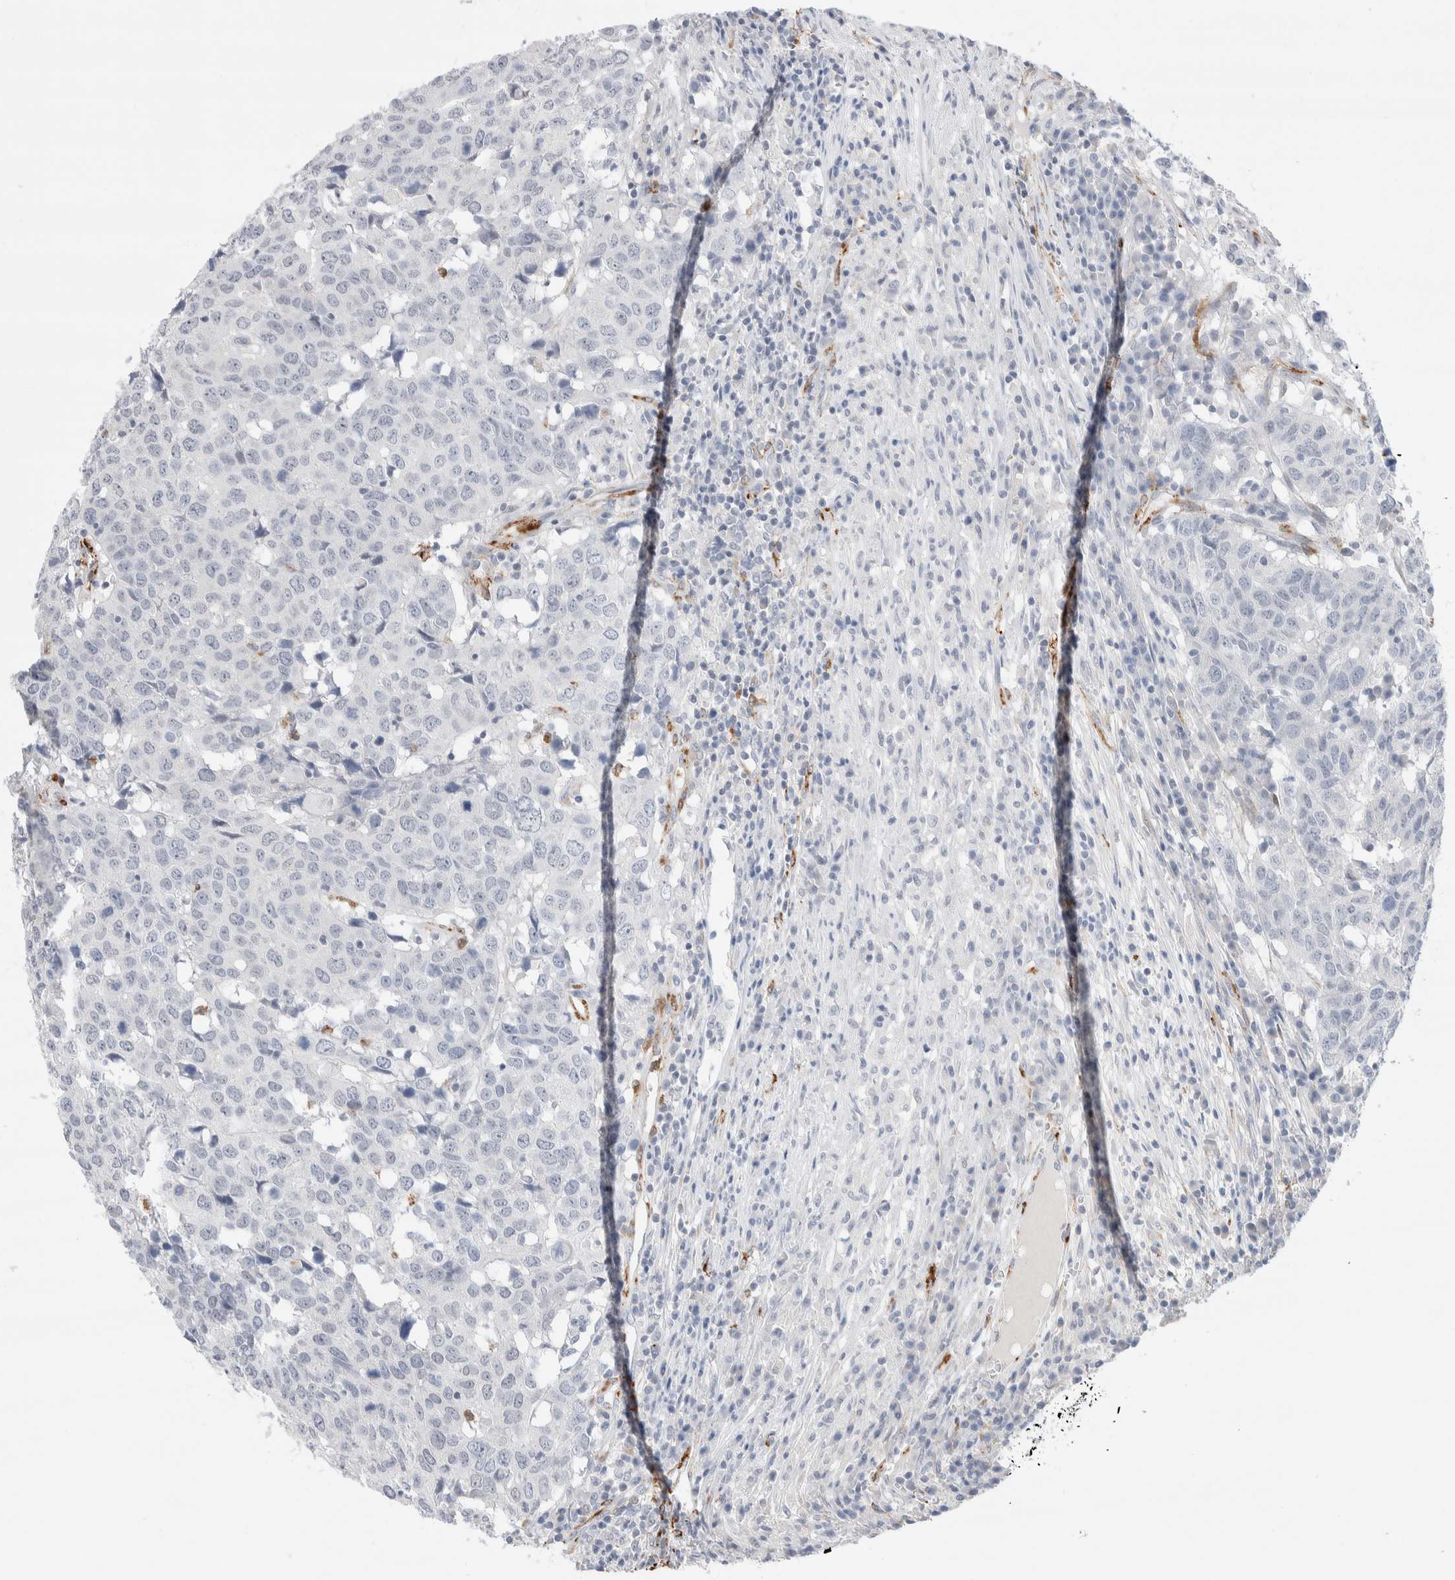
{"staining": {"intensity": "negative", "quantity": "none", "location": "none"}, "tissue": "head and neck cancer", "cell_type": "Tumor cells", "image_type": "cancer", "snomed": [{"axis": "morphology", "description": "Squamous cell carcinoma, NOS"}, {"axis": "topography", "description": "Head-Neck"}], "caption": "Tumor cells are negative for brown protein staining in head and neck cancer. (DAB IHC visualized using brightfield microscopy, high magnification).", "gene": "SEPTIN4", "patient": {"sex": "male", "age": 66}}